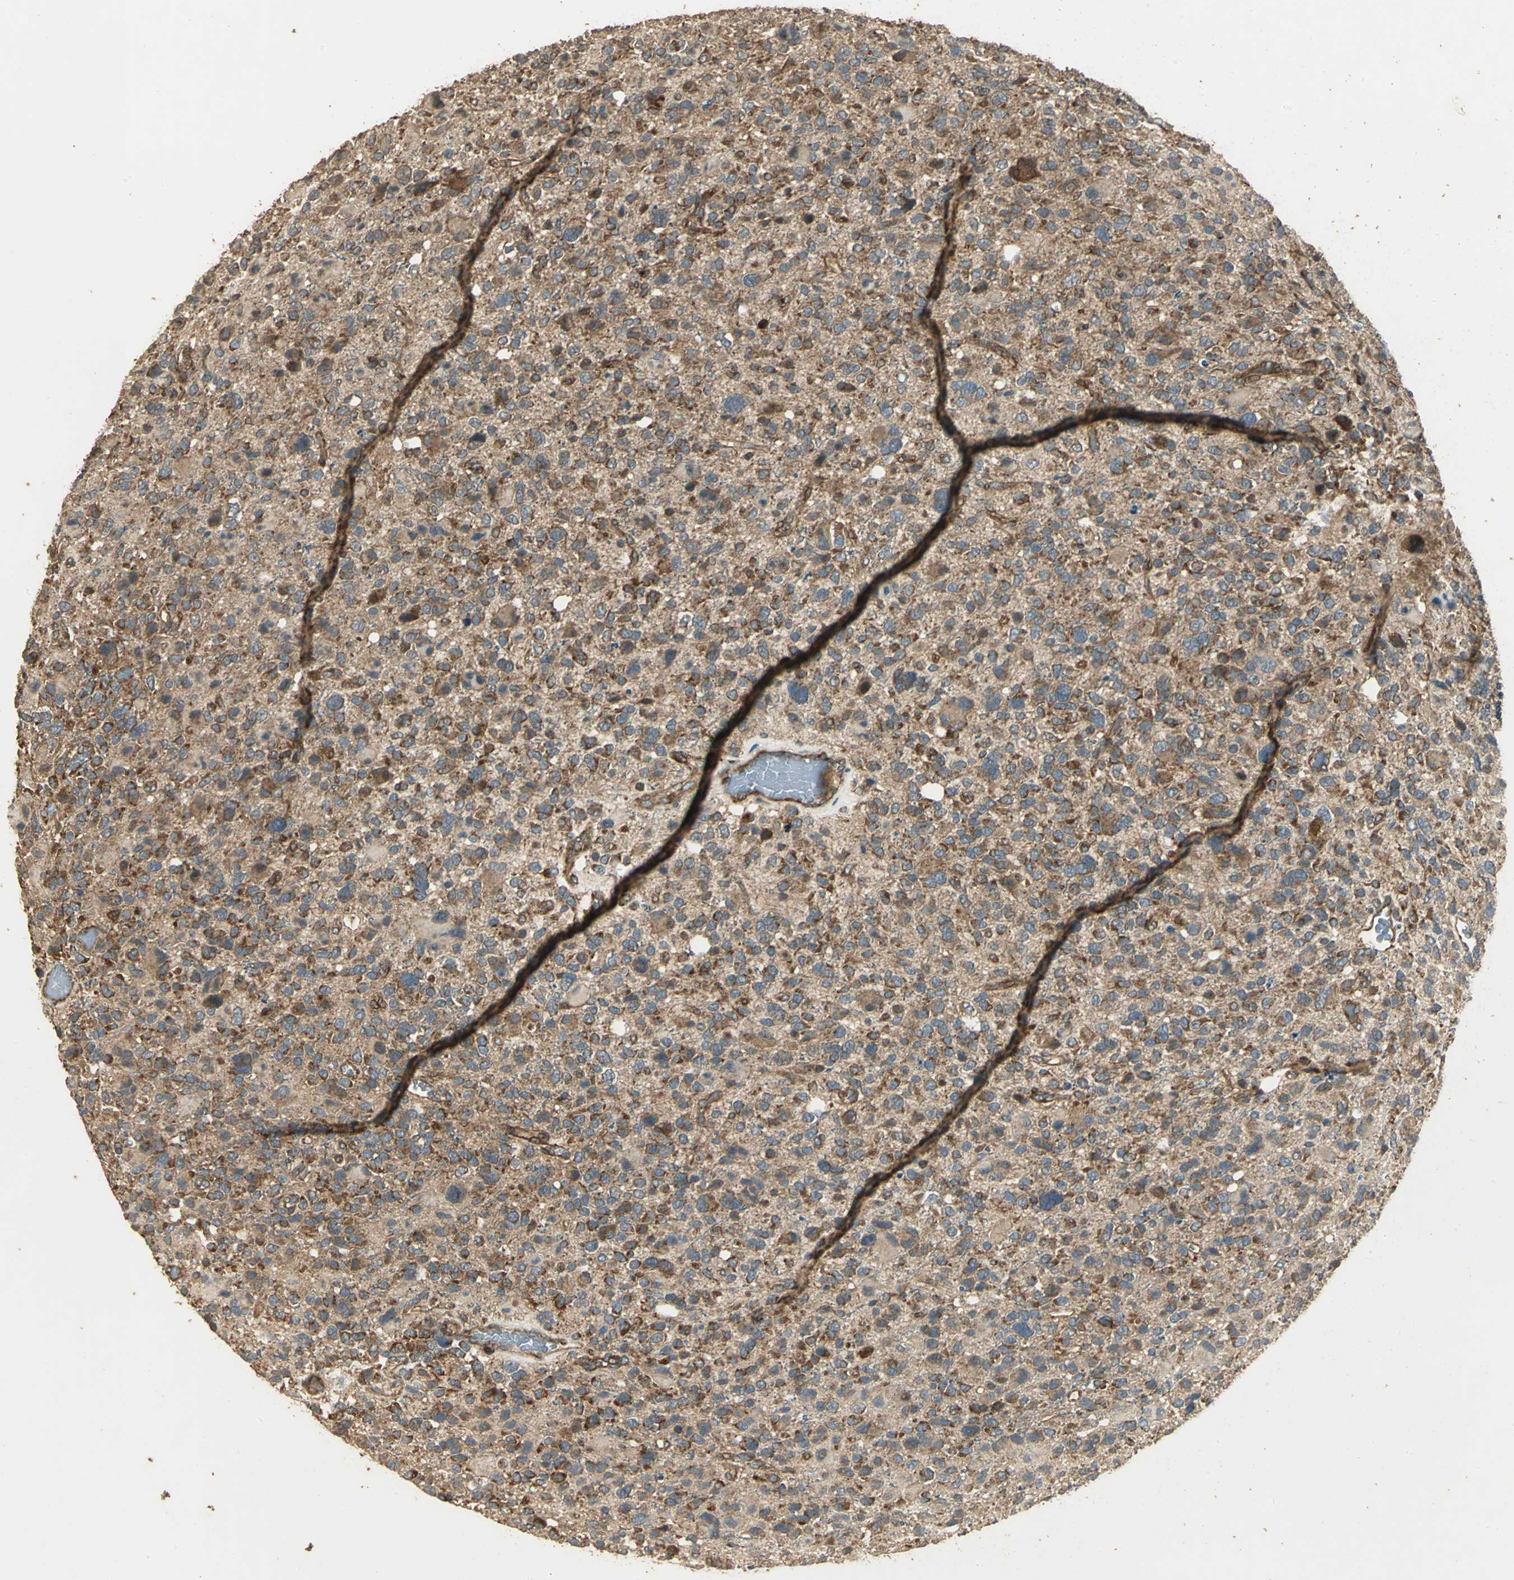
{"staining": {"intensity": "moderate", "quantity": ">75%", "location": "cytoplasmic/membranous"}, "tissue": "glioma", "cell_type": "Tumor cells", "image_type": "cancer", "snomed": [{"axis": "morphology", "description": "Glioma, malignant, High grade"}, {"axis": "topography", "description": "Brain"}], "caption": "Glioma tissue displays moderate cytoplasmic/membranous staining in approximately >75% of tumor cells, visualized by immunohistochemistry.", "gene": "KANK1", "patient": {"sex": "male", "age": 48}}